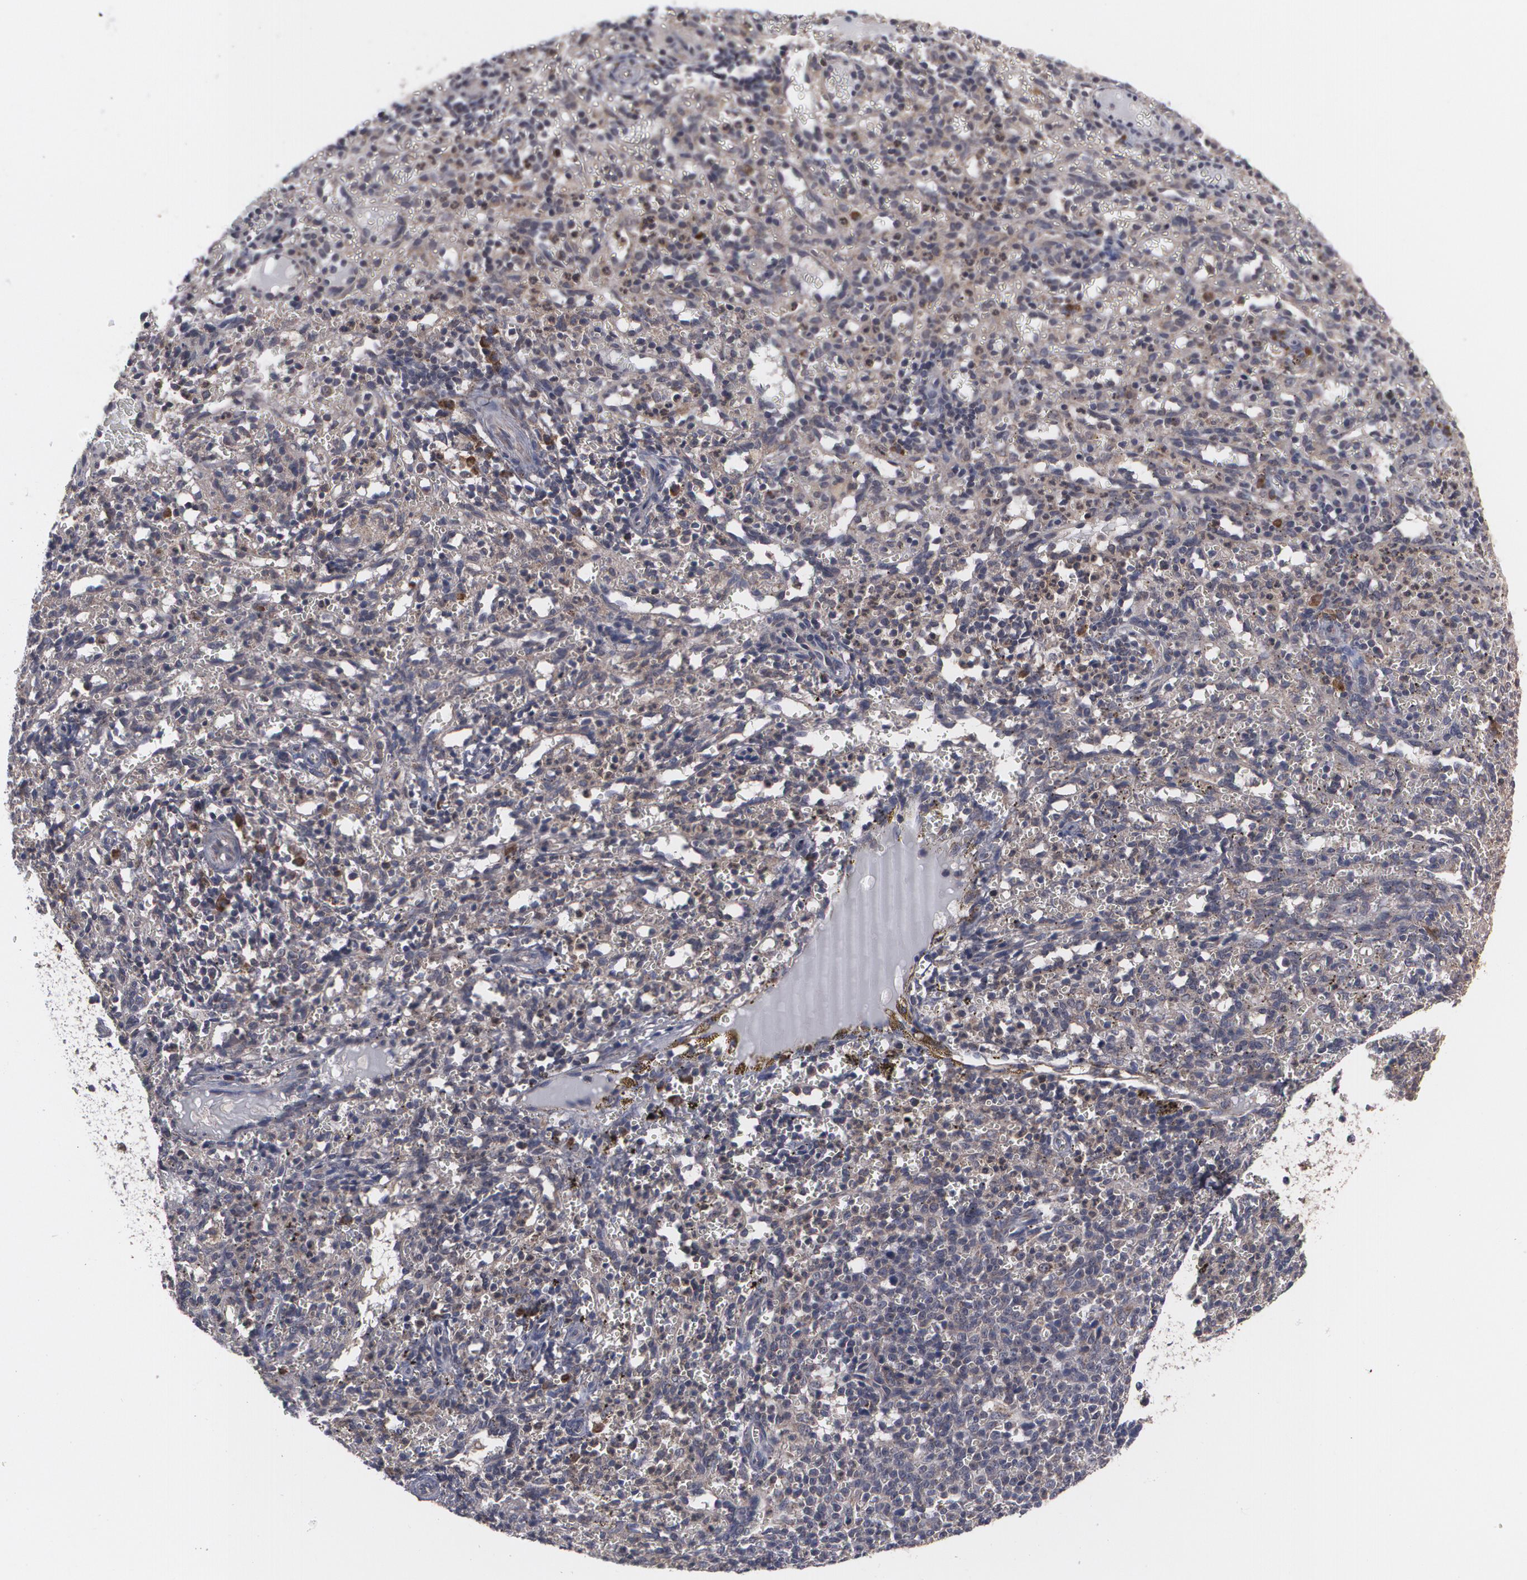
{"staining": {"intensity": "moderate", "quantity": "<25%", "location": "cytoplasmic/membranous"}, "tissue": "spleen", "cell_type": "Cells in red pulp", "image_type": "normal", "snomed": [{"axis": "morphology", "description": "Normal tissue, NOS"}, {"axis": "topography", "description": "Spleen"}], "caption": "Immunohistochemical staining of unremarkable human spleen exhibits low levels of moderate cytoplasmic/membranous positivity in about <25% of cells in red pulp. (DAB = brown stain, brightfield microscopy at high magnification).", "gene": "BMP6", "patient": {"sex": "female", "age": 10}}